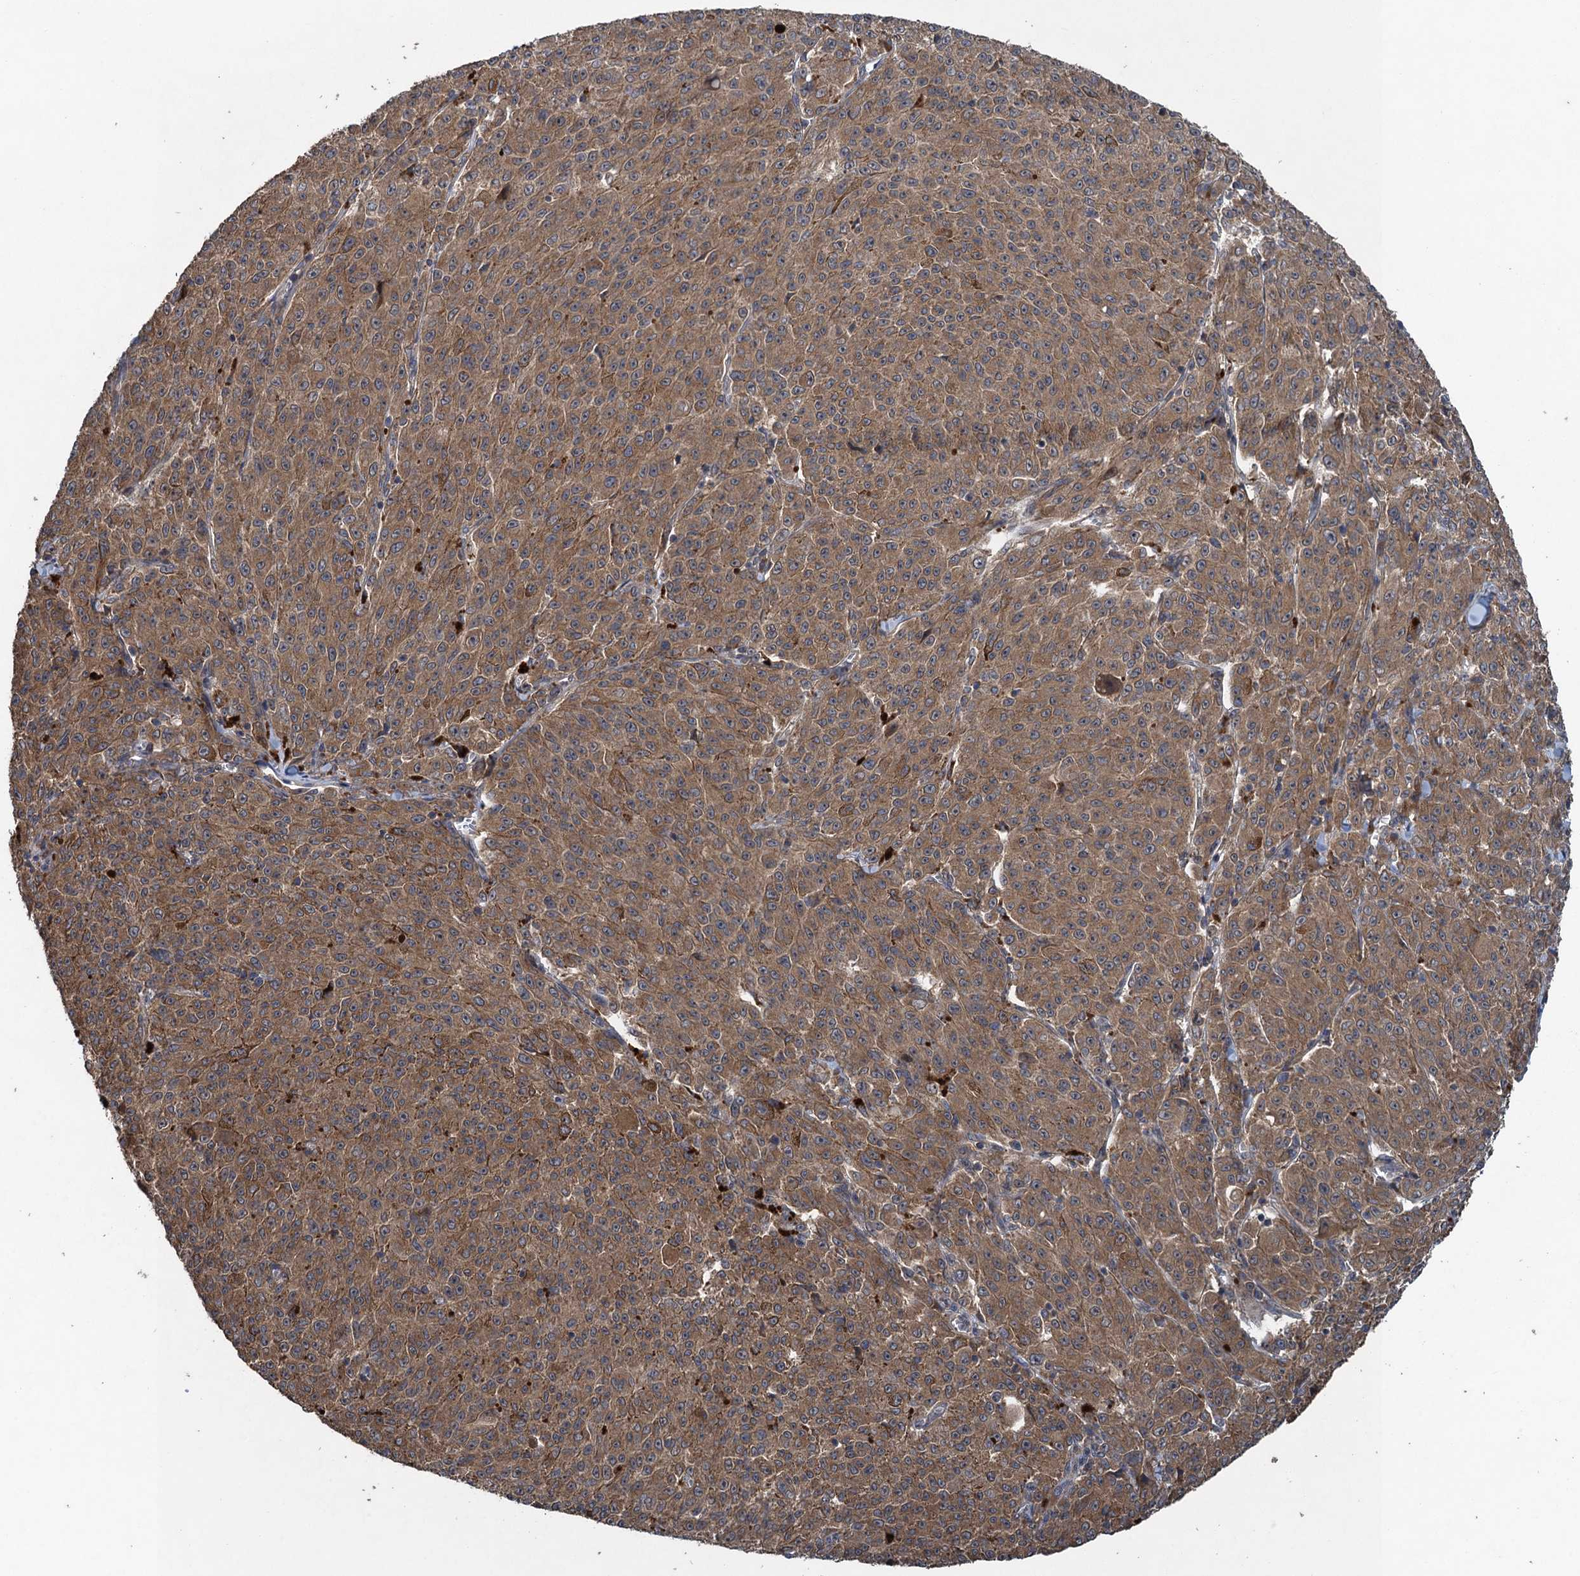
{"staining": {"intensity": "moderate", "quantity": ">75%", "location": "cytoplasmic/membranous"}, "tissue": "melanoma", "cell_type": "Tumor cells", "image_type": "cancer", "snomed": [{"axis": "morphology", "description": "Malignant melanoma, NOS"}, {"axis": "topography", "description": "Skin"}], "caption": "High-power microscopy captured an immunohistochemistry micrograph of melanoma, revealing moderate cytoplasmic/membranous positivity in approximately >75% of tumor cells. (DAB = brown stain, brightfield microscopy at high magnification).", "gene": "CNTN5", "patient": {"sex": "female", "age": 52}}